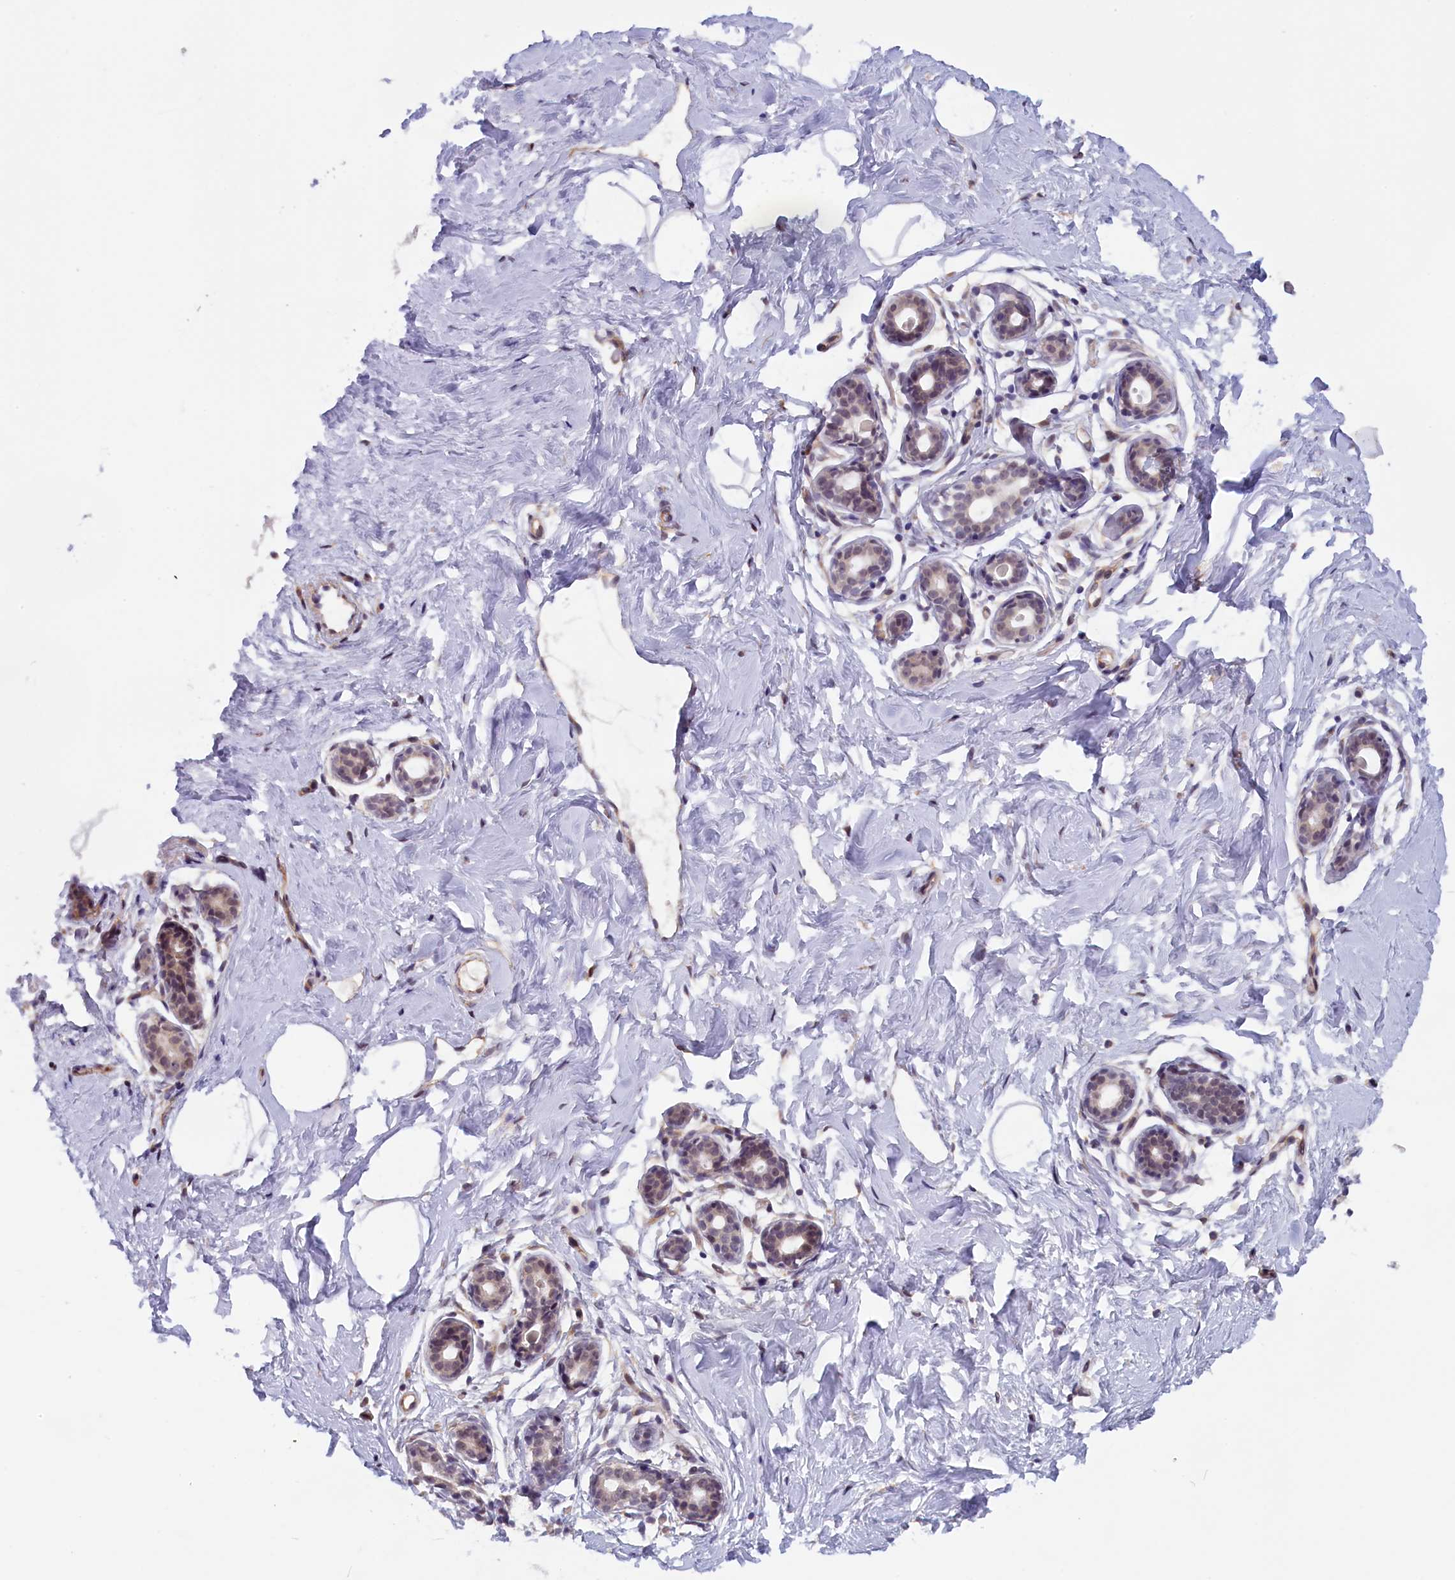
{"staining": {"intensity": "negative", "quantity": "none", "location": "none"}, "tissue": "breast", "cell_type": "Adipocytes", "image_type": "normal", "snomed": [{"axis": "morphology", "description": "Normal tissue, NOS"}, {"axis": "morphology", "description": "Adenoma, NOS"}, {"axis": "topography", "description": "Breast"}], "caption": "Histopathology image shows no significant protein expression in adipocytes of normal breast. (DAB (3,3'-diaminobenzidine) IHC with hematoxylin counter stain).", "gene": "IGFALS", "patient": {"sex": "female", "age": 23}}